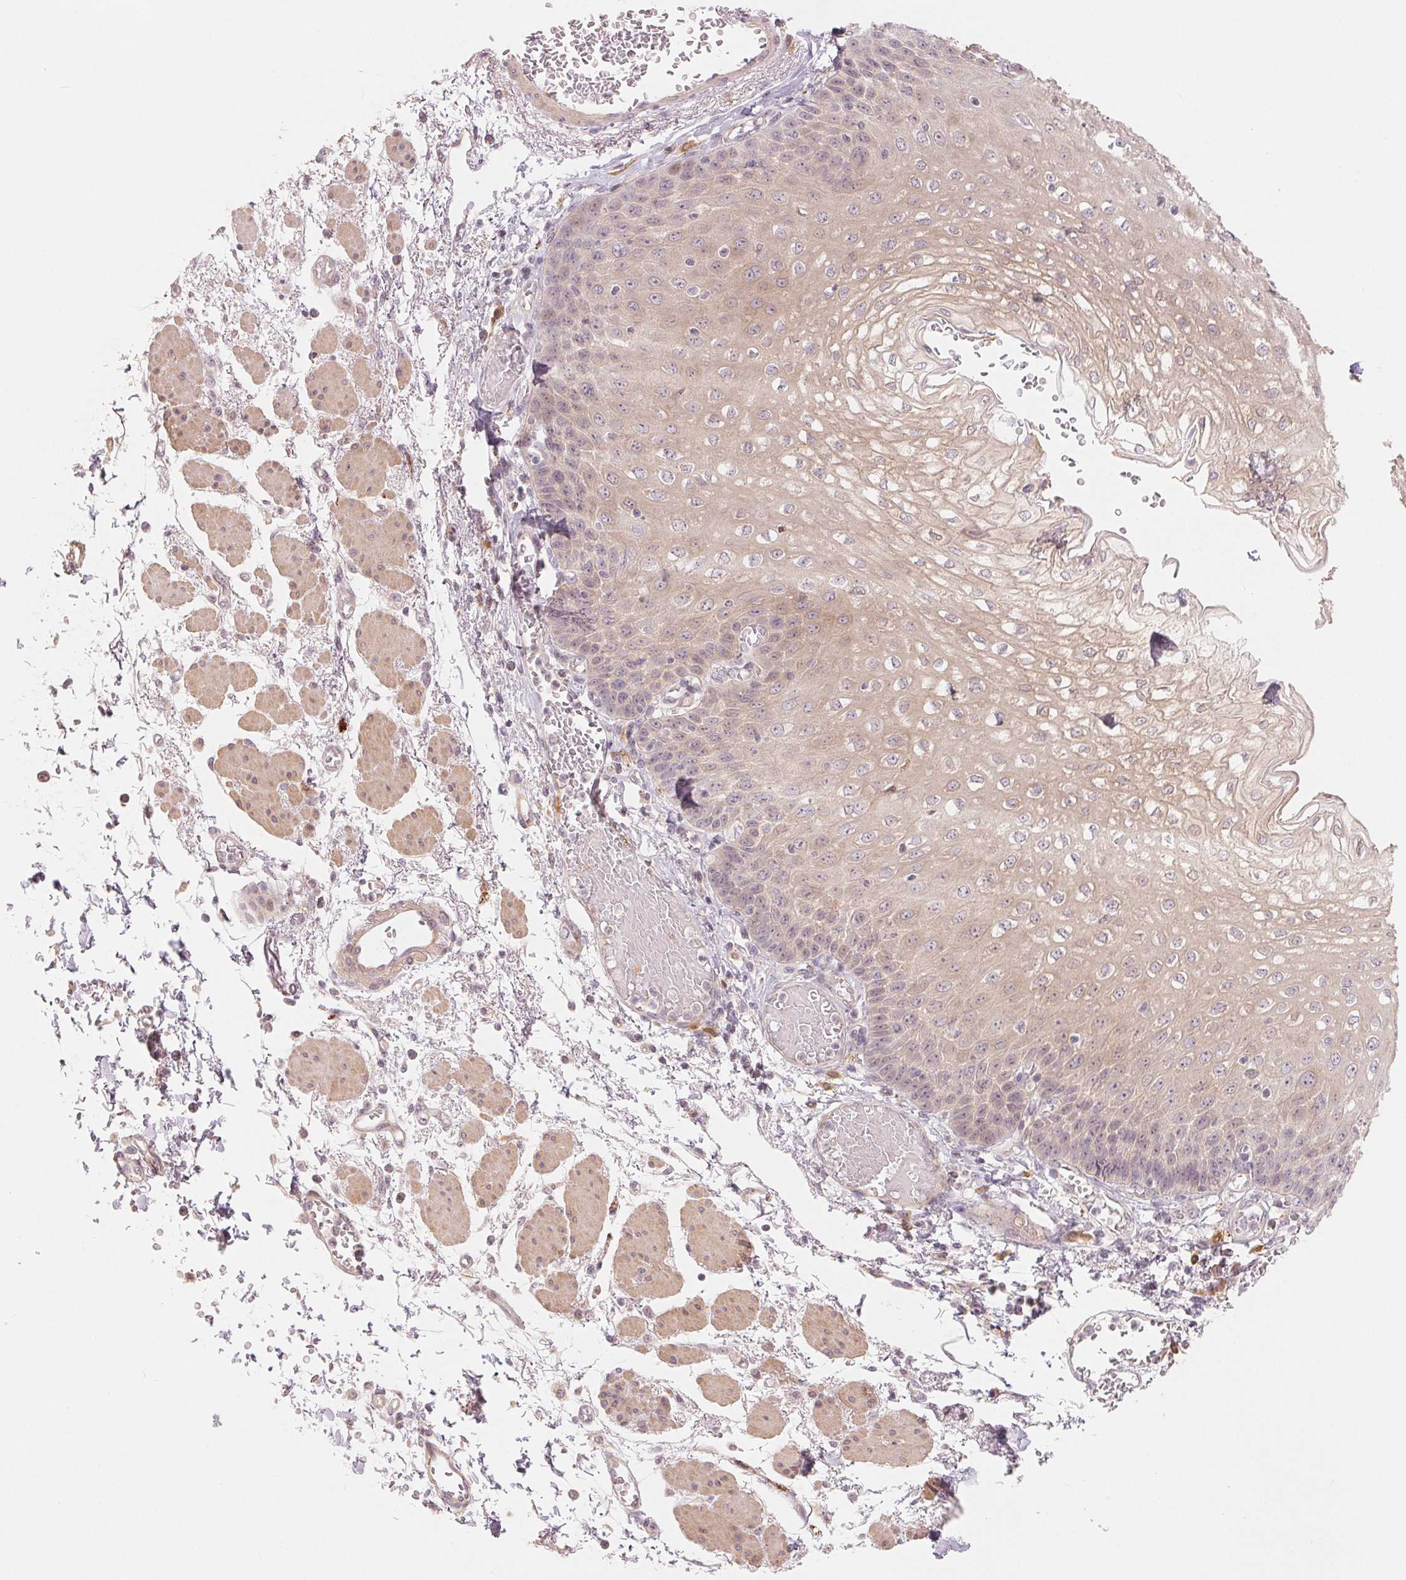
{"staining": {"intensity": "weak", "quantity": "25%-75%", "location": "cytoplasmic/membranous"}, "tissue": "esophagus", "cell_type": "Squamous epithelial cells", "image_type": "normal", "snomed": [{"axis": "morphology", "description": "Normal tissue, NOS"}, {"axis": "morphology", "description": "Adenocarcinoma, NOS"}, {"axis": "topography", "description": "Esophagus"}], "caption": "Esophagus stained for a protein (brown) shows weak cytoplasmic/membranous positive staining in approximately 25%-75% of squamous epithelial cells.", "gene": "DENND2C", "patient": {"sex": "male", "age": 81}}